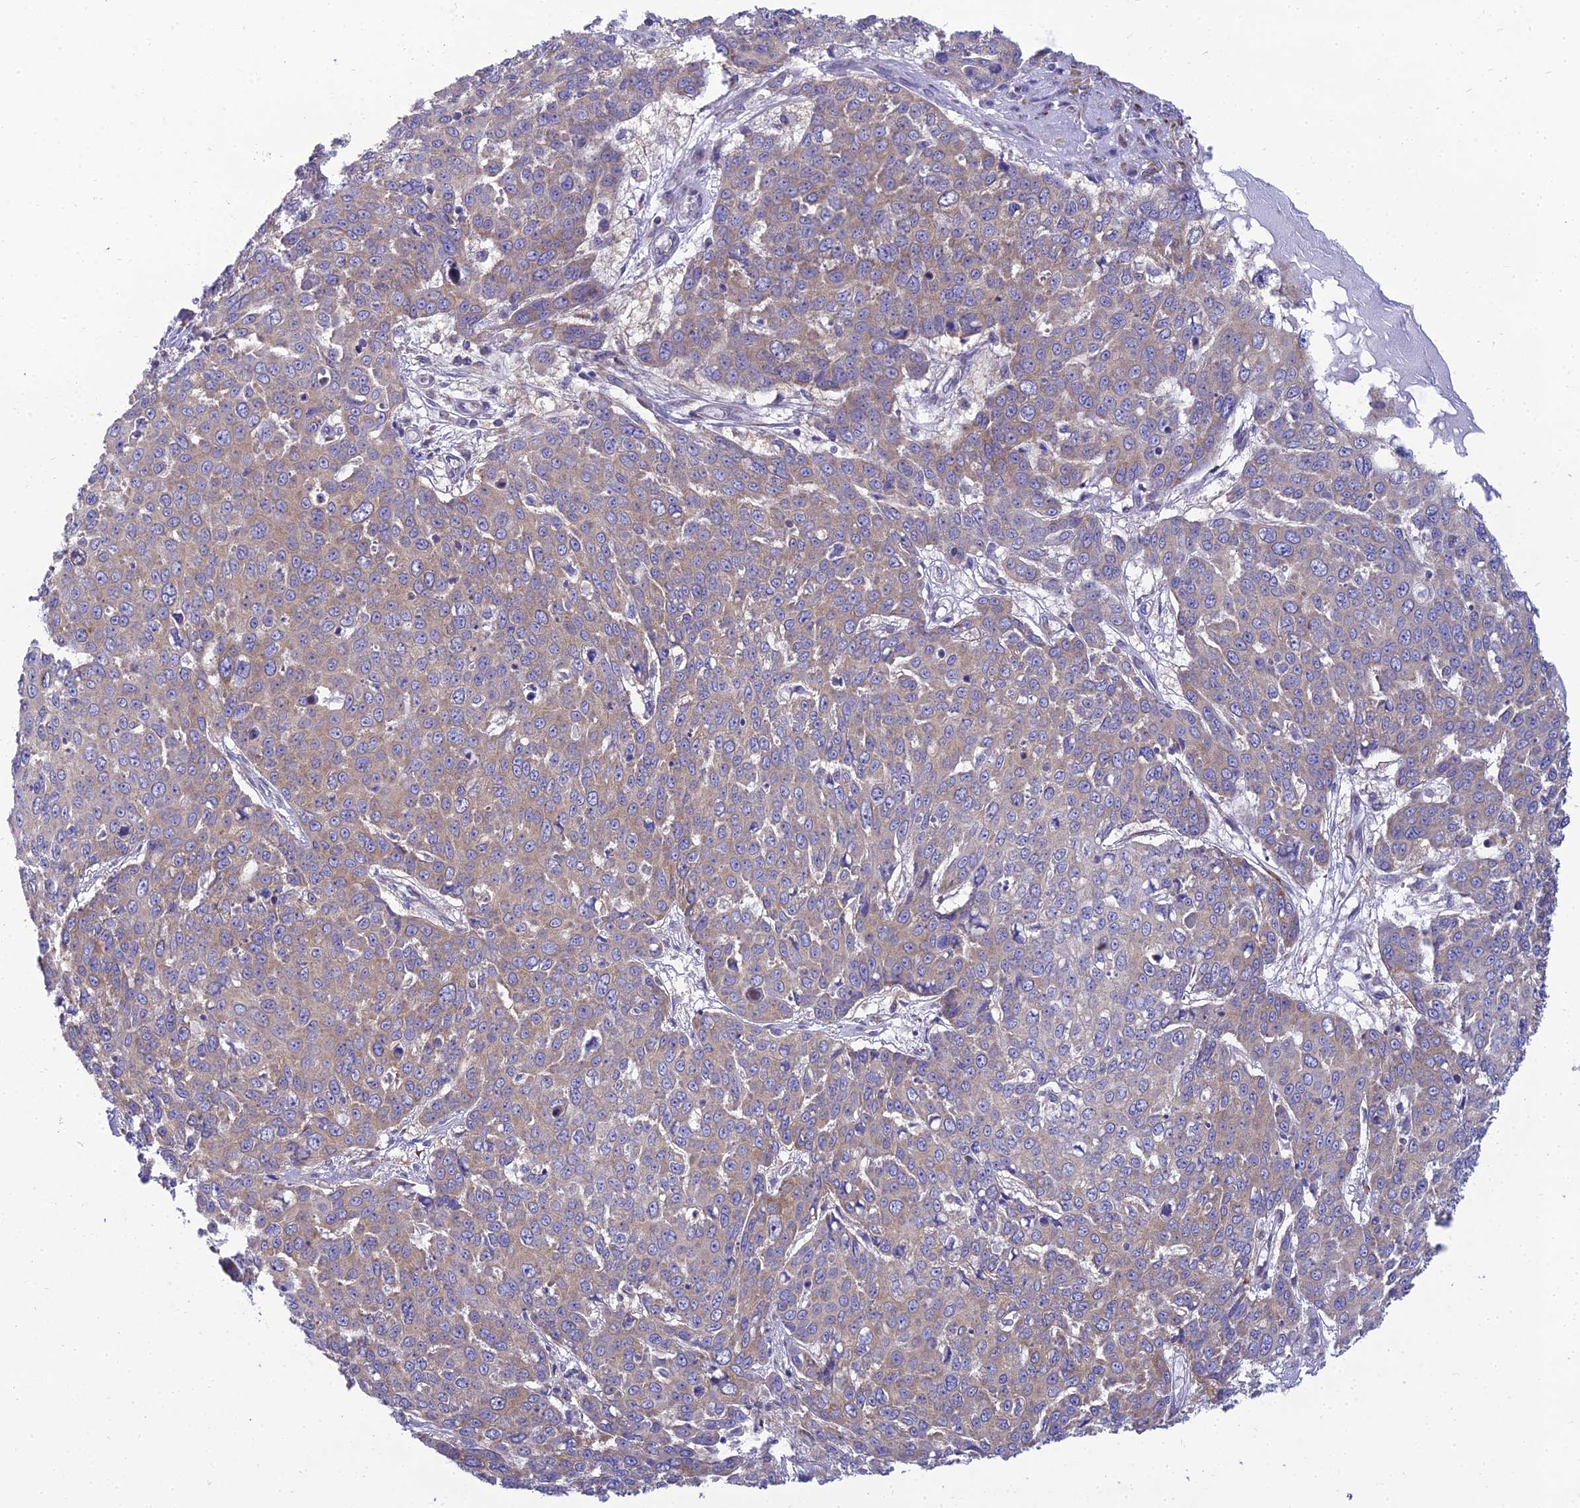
{"staining": {"intensity": "weak", "quantity": "25%-75%", "location": "cytoplasmic/membranous"}, "tissue": "skin cancer", "cell_type": "Tumor cells", "image_type": "cancer", "snomed": [{"axis": "morphology", "description": "Squamous cell carcinoma, NOS"}, {"axis": "topography", "description": "Skin"}], "caption": "About 25%-75% of tumor cells in skin cancer display weak cytoplasmic/membranous protein staining as visualized by brown immunohistochemical staining.", "gene": "CLCN7", "patient": {"sex": "male", "age": 71}}